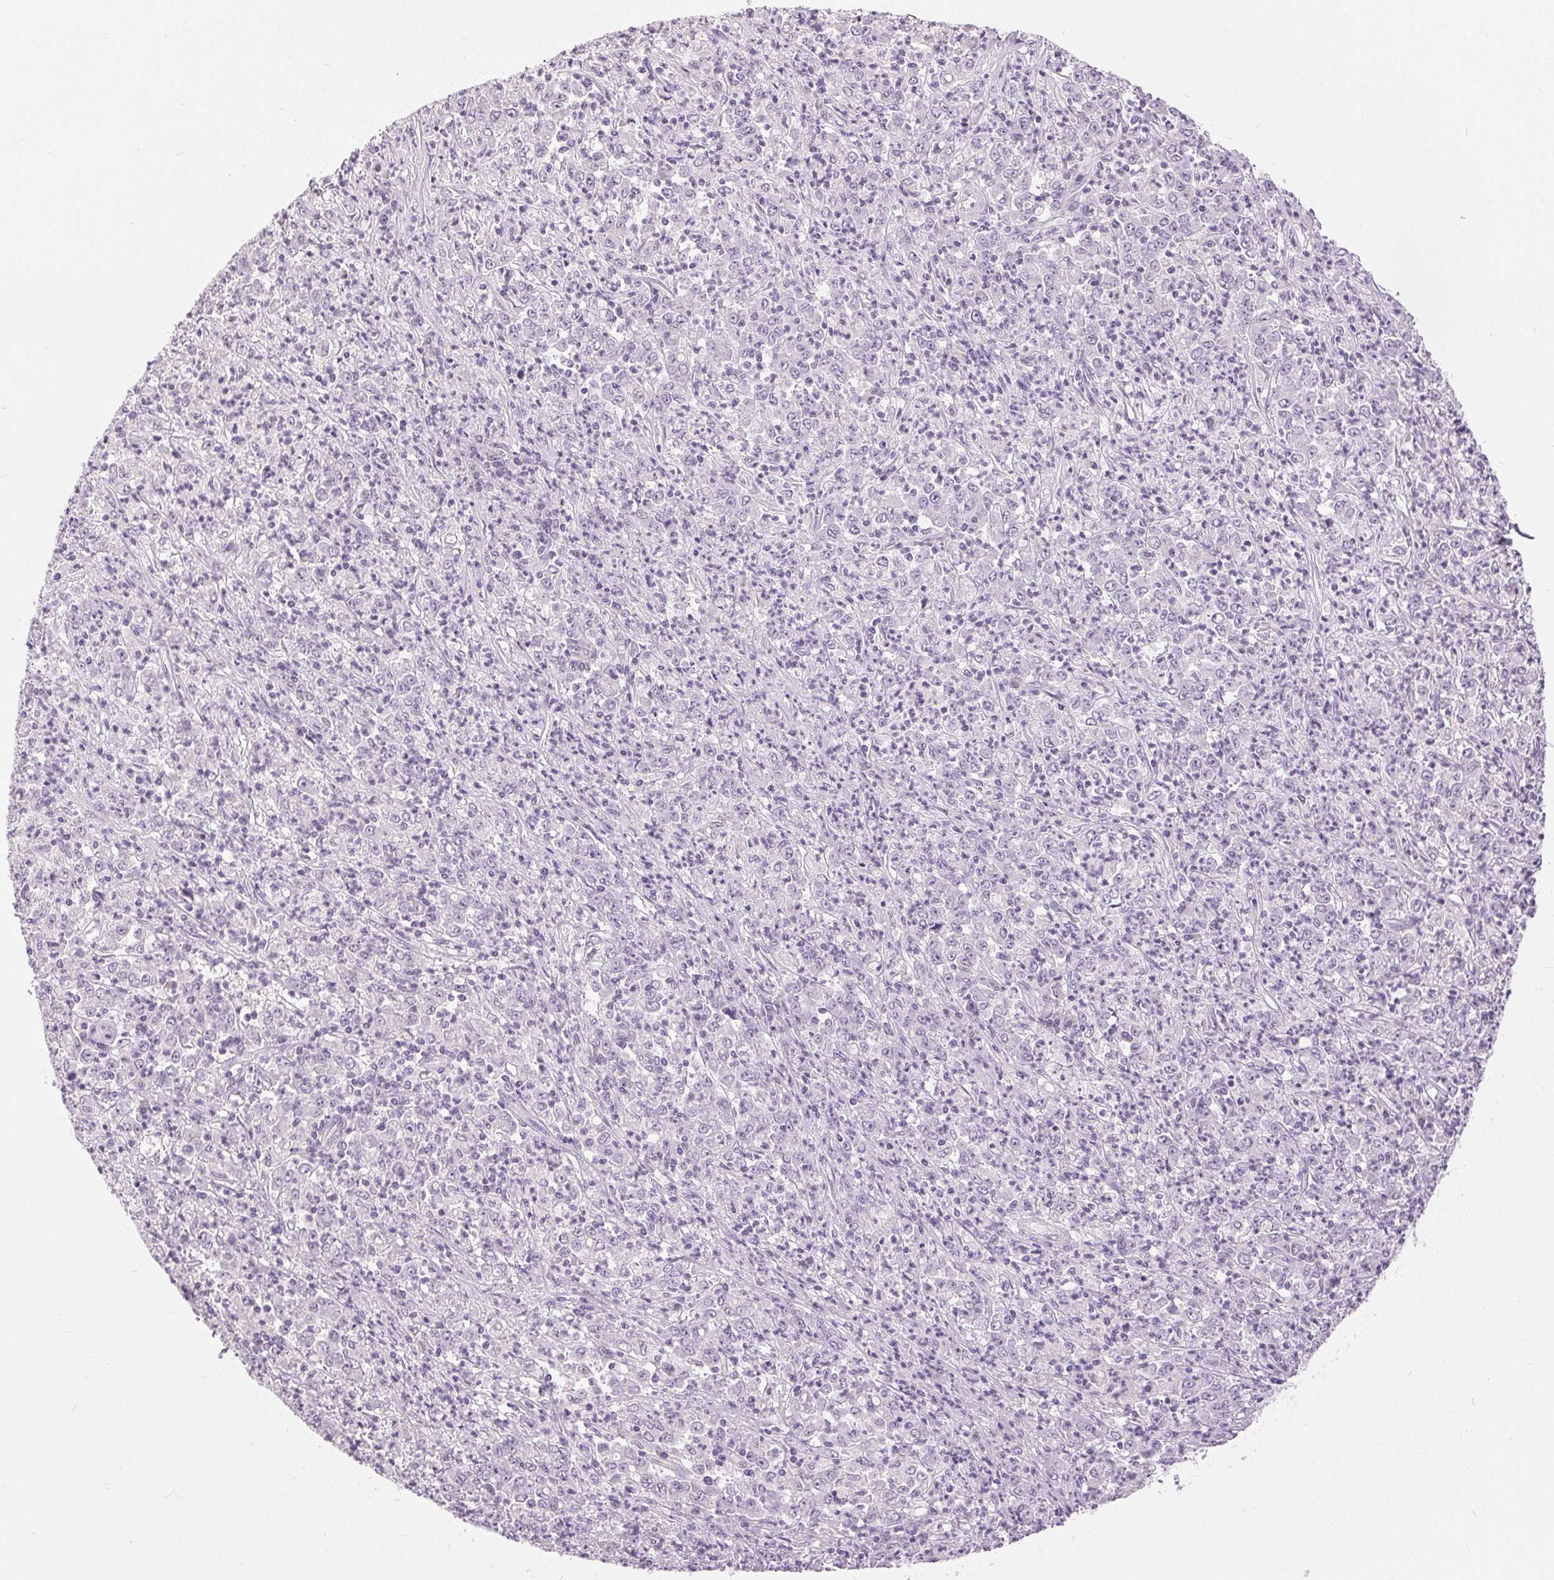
{"staining": {"intensity": "negative", "quantity": "none", "location": "none"}, "tissue": "stomach cancer", "cell_type": "Tumor cells", "image_type": "cancer", "snomed": [{"axis": "morphology", "description": "Adenocarcinoma, NOS"}, {"axis": "topography", "description": "Stomach, lower"}], "caption": "Photomicrograph shows no significant protein expression in tumor cells of adenocarcinoma (stomach).", "gene": "DSG3", "patient": {"sex": "female", "age": 71}}